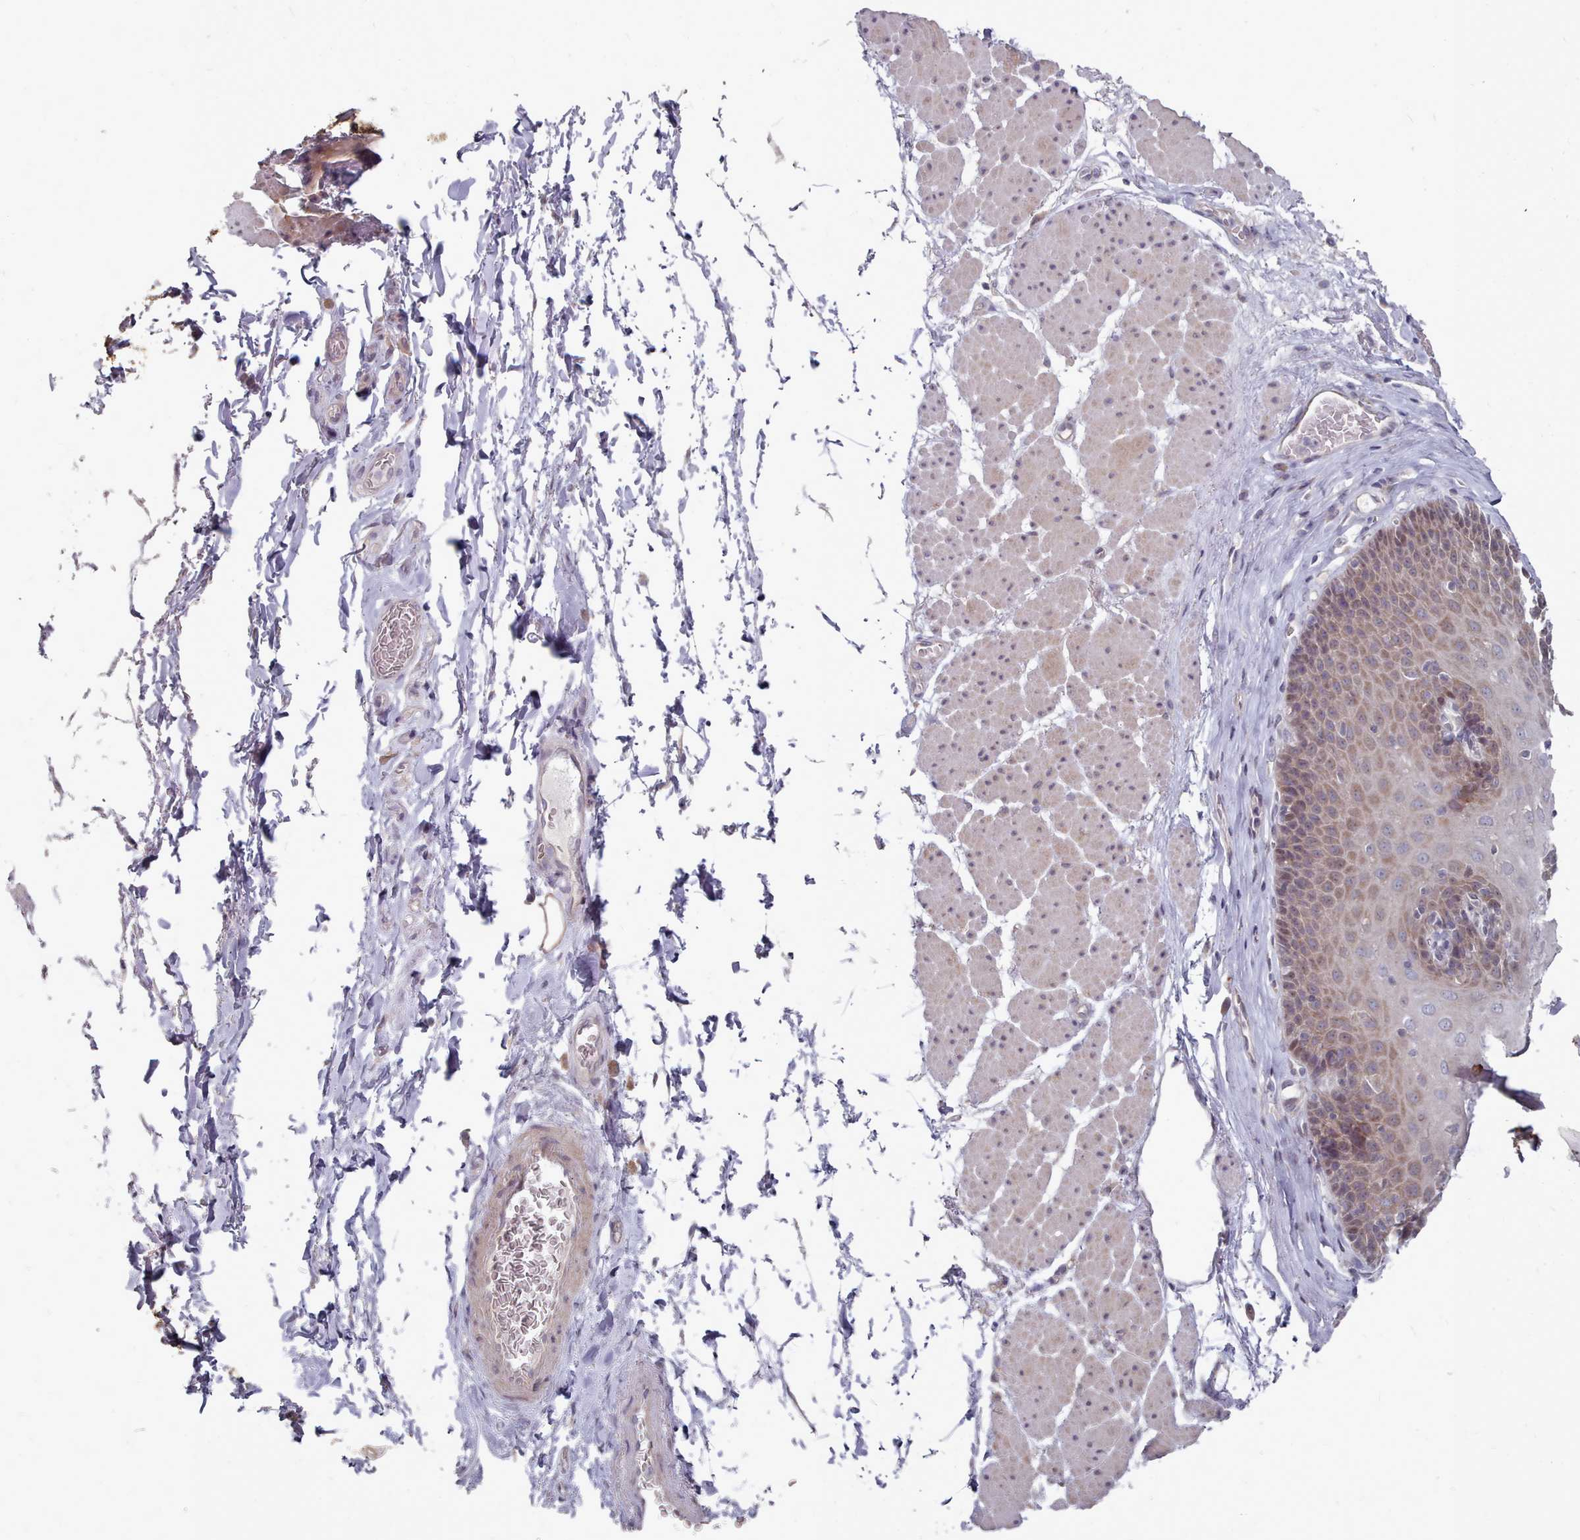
{"staining": {"intensity": "moderate", "quantity": "25%-75%", "location": "cytoplasmic/membranous"}, "tissue": "esophagus", "cell_type": "Squamous epithelial cells", "image_type": "normal", "snomed": [{"axis": "morphology", "description": "Normal tissue, NOS"}, {"axis": "topography", "description": "Esophagus"}], "caption": "A brown stain highlights moderate cytoplasmic/membranous staining of a protein in squamous epithelial cells of normal human esophagus.", "gene": "ACKR3", "patient": {"sex": "female", "age": 66}}